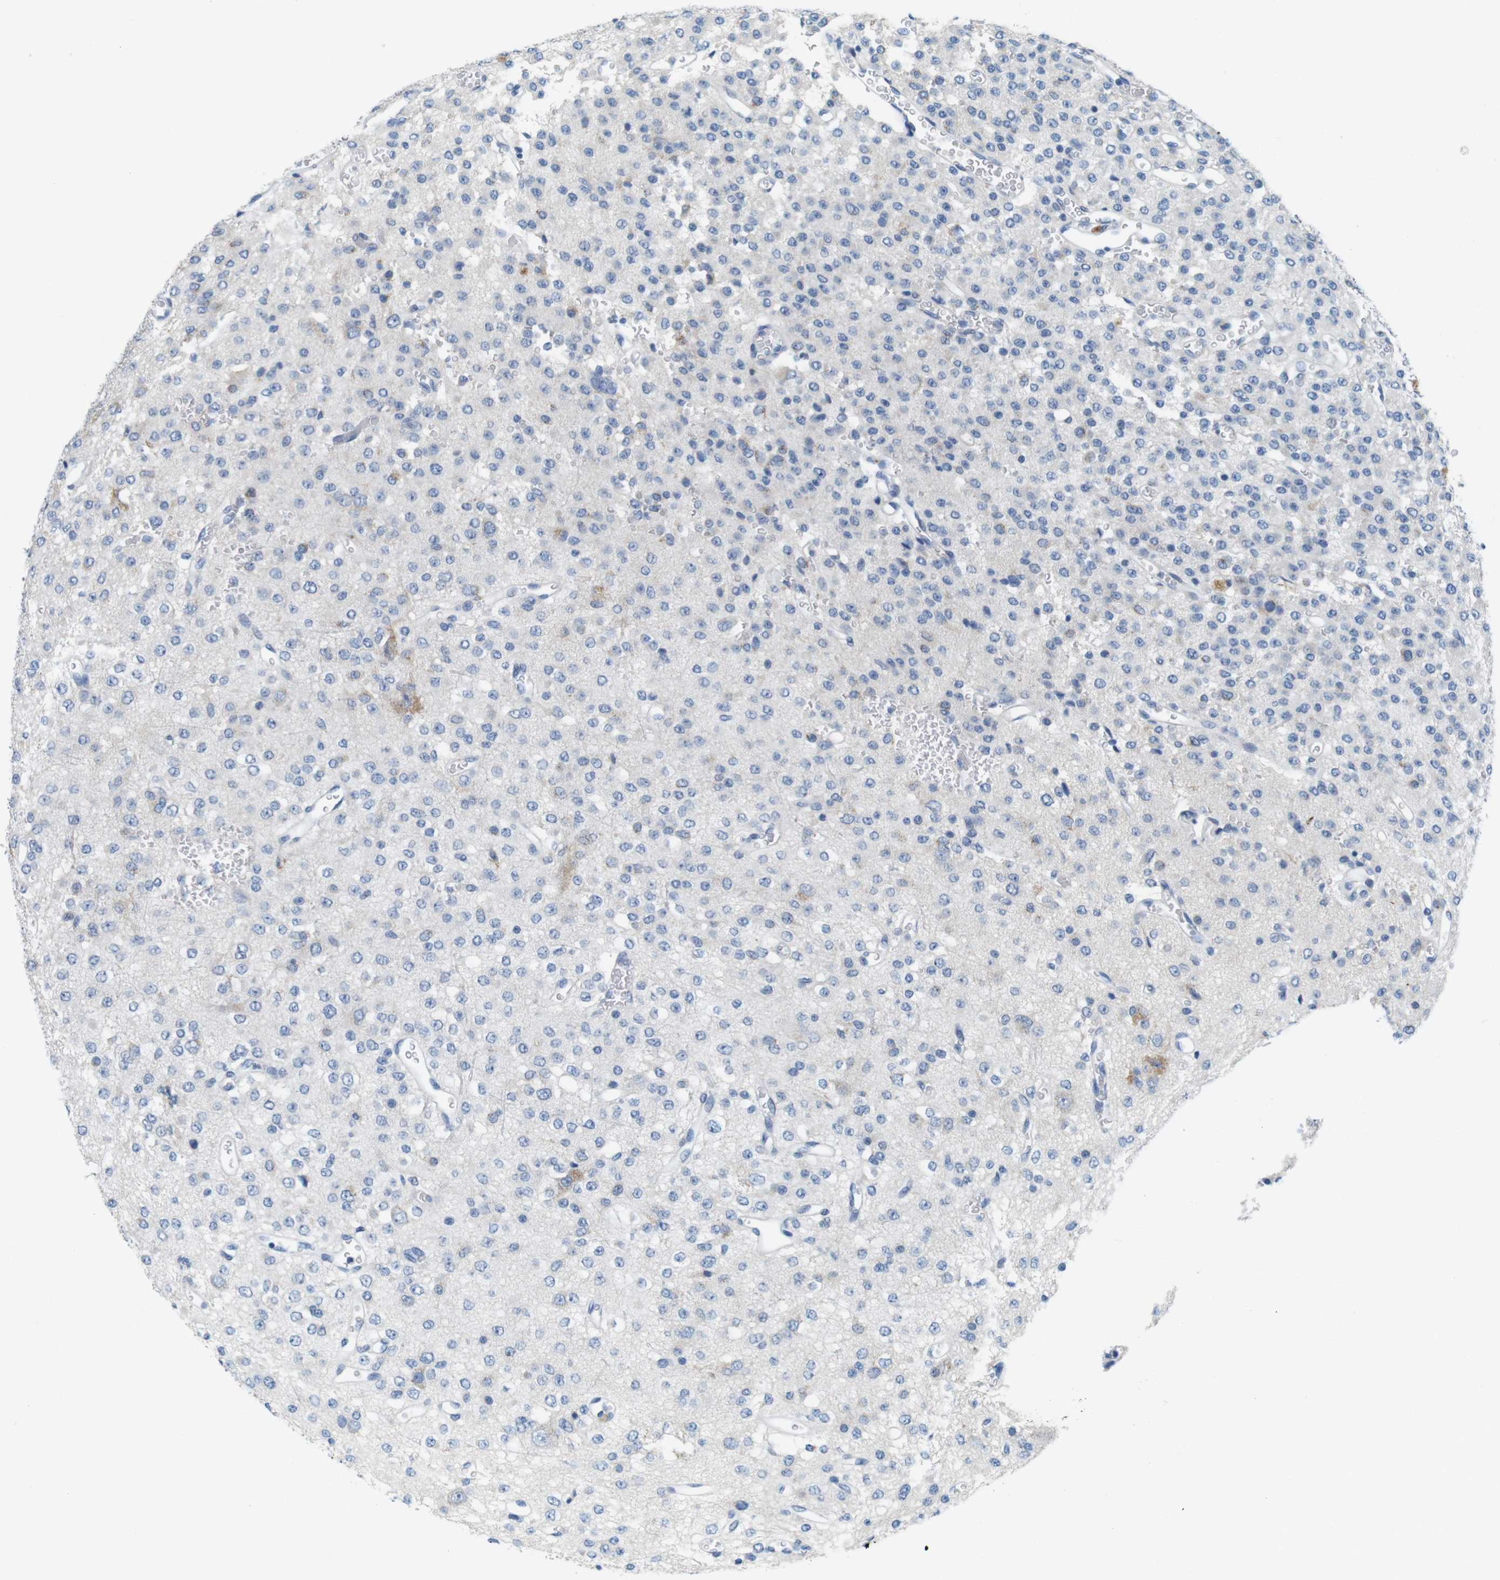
{"staining": {"intensity": "moderate", "quantity": "<25%", "location": "cytoplasmic/membranous"}, "tissue": "glioma", "cell_type": "Tumor cells", "image_type": "cancer", "snomed": [{"axis": "morphology", "description": "Glioma, malignant, Low grade"}, {"axis": "topography", "description": "Brain"}], "caption": "Glioma was stained to show a protein in brown. There is low levels of moderate cytoplasmic/membranous staining in about <25% of tumor cells. Ihc stains the protein in brown and the nuclei are stained blue.", "gene": "GOLGA2", "patient": {"sex": "male", "age": 38}}